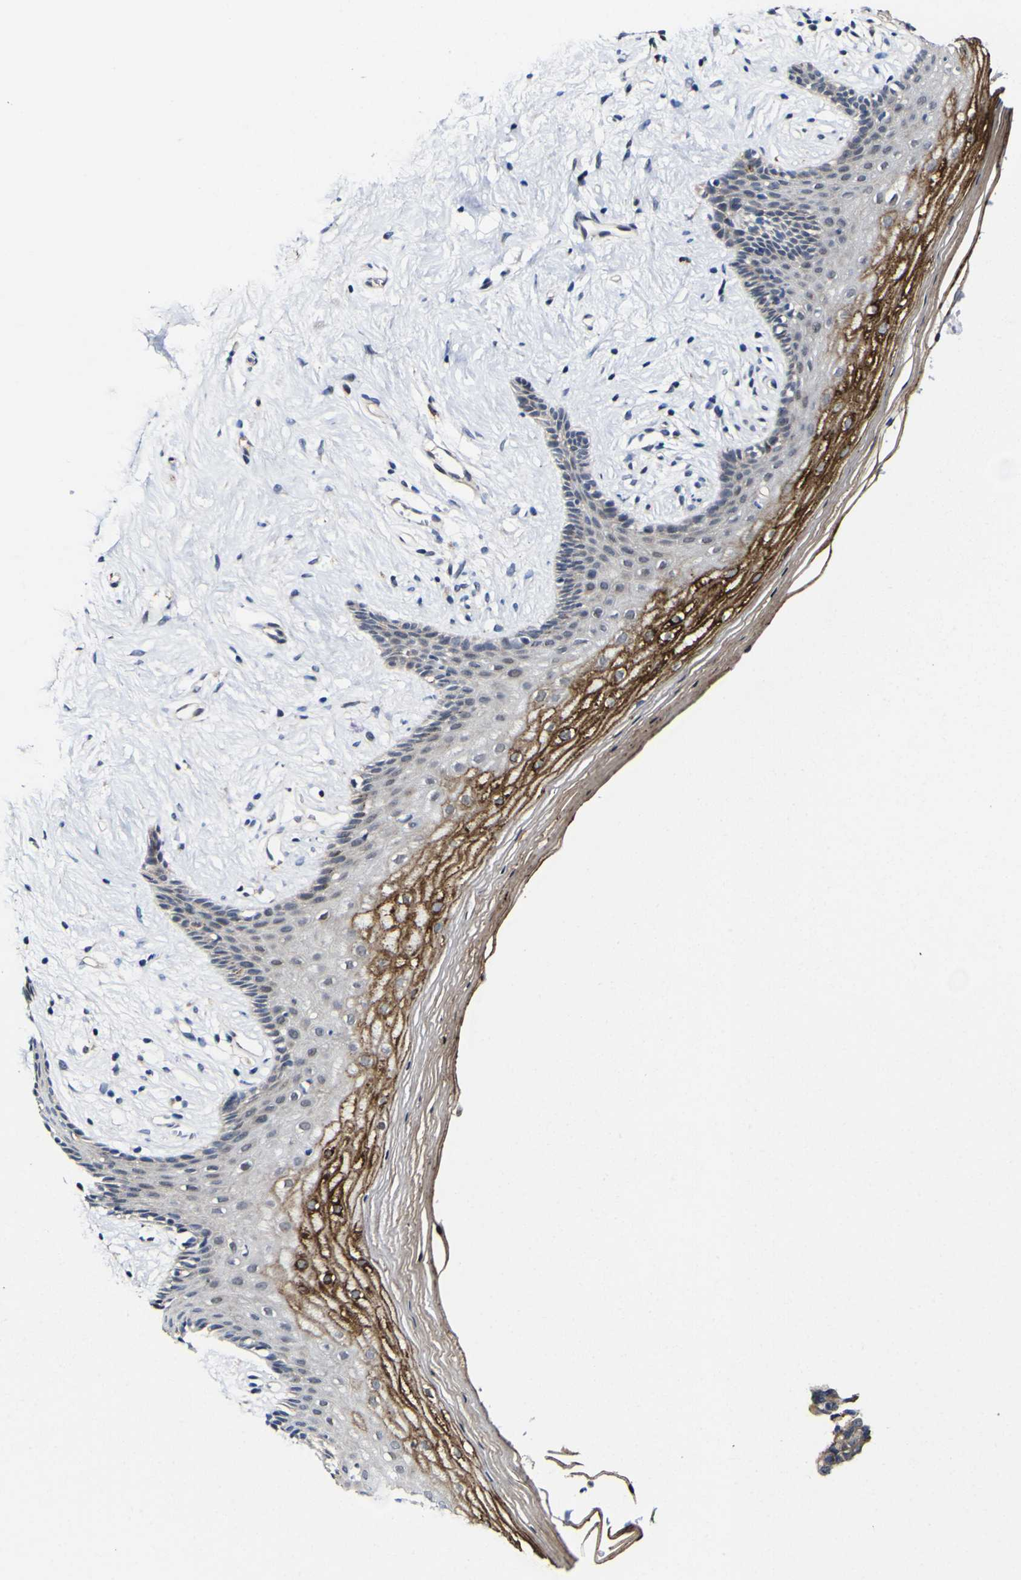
{"staining": {"intensity": "strong", "quantity": "25%-75%", "location": "cytoplasmic/membranous"}, "tissue": "vagina", "cell_type": "Squamous epithelial cells", "image_type": "normal", "snomed": [{"axis": "morphology", "description": "Normal tissue, NOS"}, {"axis": "topography", "description": "Vagina"}], "caption": "Protein staining of normal vagina demonstrates strong cytoplasmic/membranous expression in approximately 25%-75% of squamous epithelial cells.", "gene": "CCL2", "patient": {"sex": "female", "age": 44}}